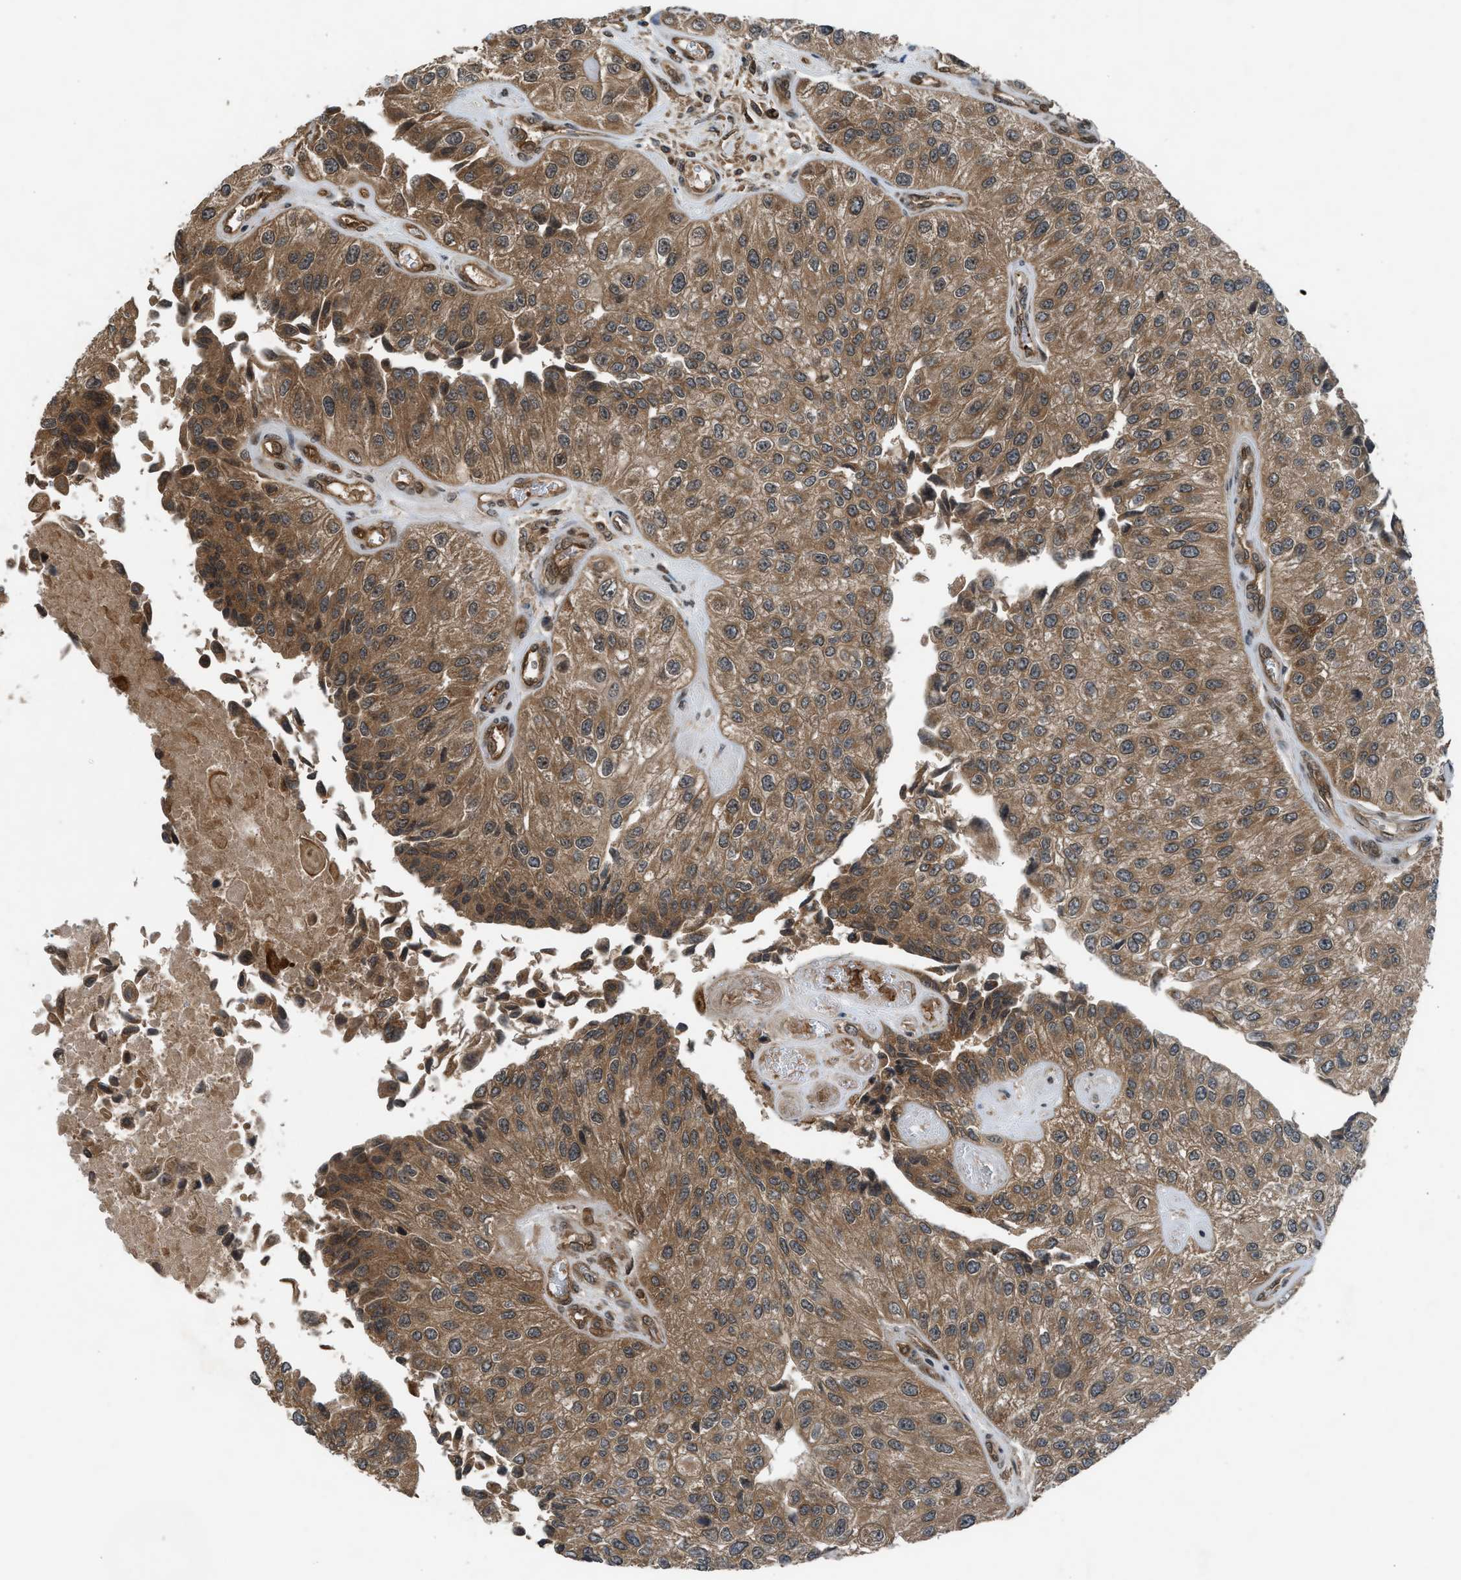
{"staining": {"intensity": "moderate", "quantity": ">75%", "location": "cytoplasmic/membranous"}, "tissue": "urothelial cancer", "cell_type": "Tumor cells", "image_type": "cancer", "snomed": [{"axis": "morphology", "description": "Urothelial carcinoma, High grade"}, {"axis": "topography", "description": "Kidney"}, {"axis": "topography", "description": "Urinary bladder"}], "caption": "Urothelial cancer stained with immunohistochemistry shows moderate cytoplasmic/membranous expression in about >75% of tumor cells.", "gene": "TXNL1", "patient": {"sex": "male", "age": 77}}